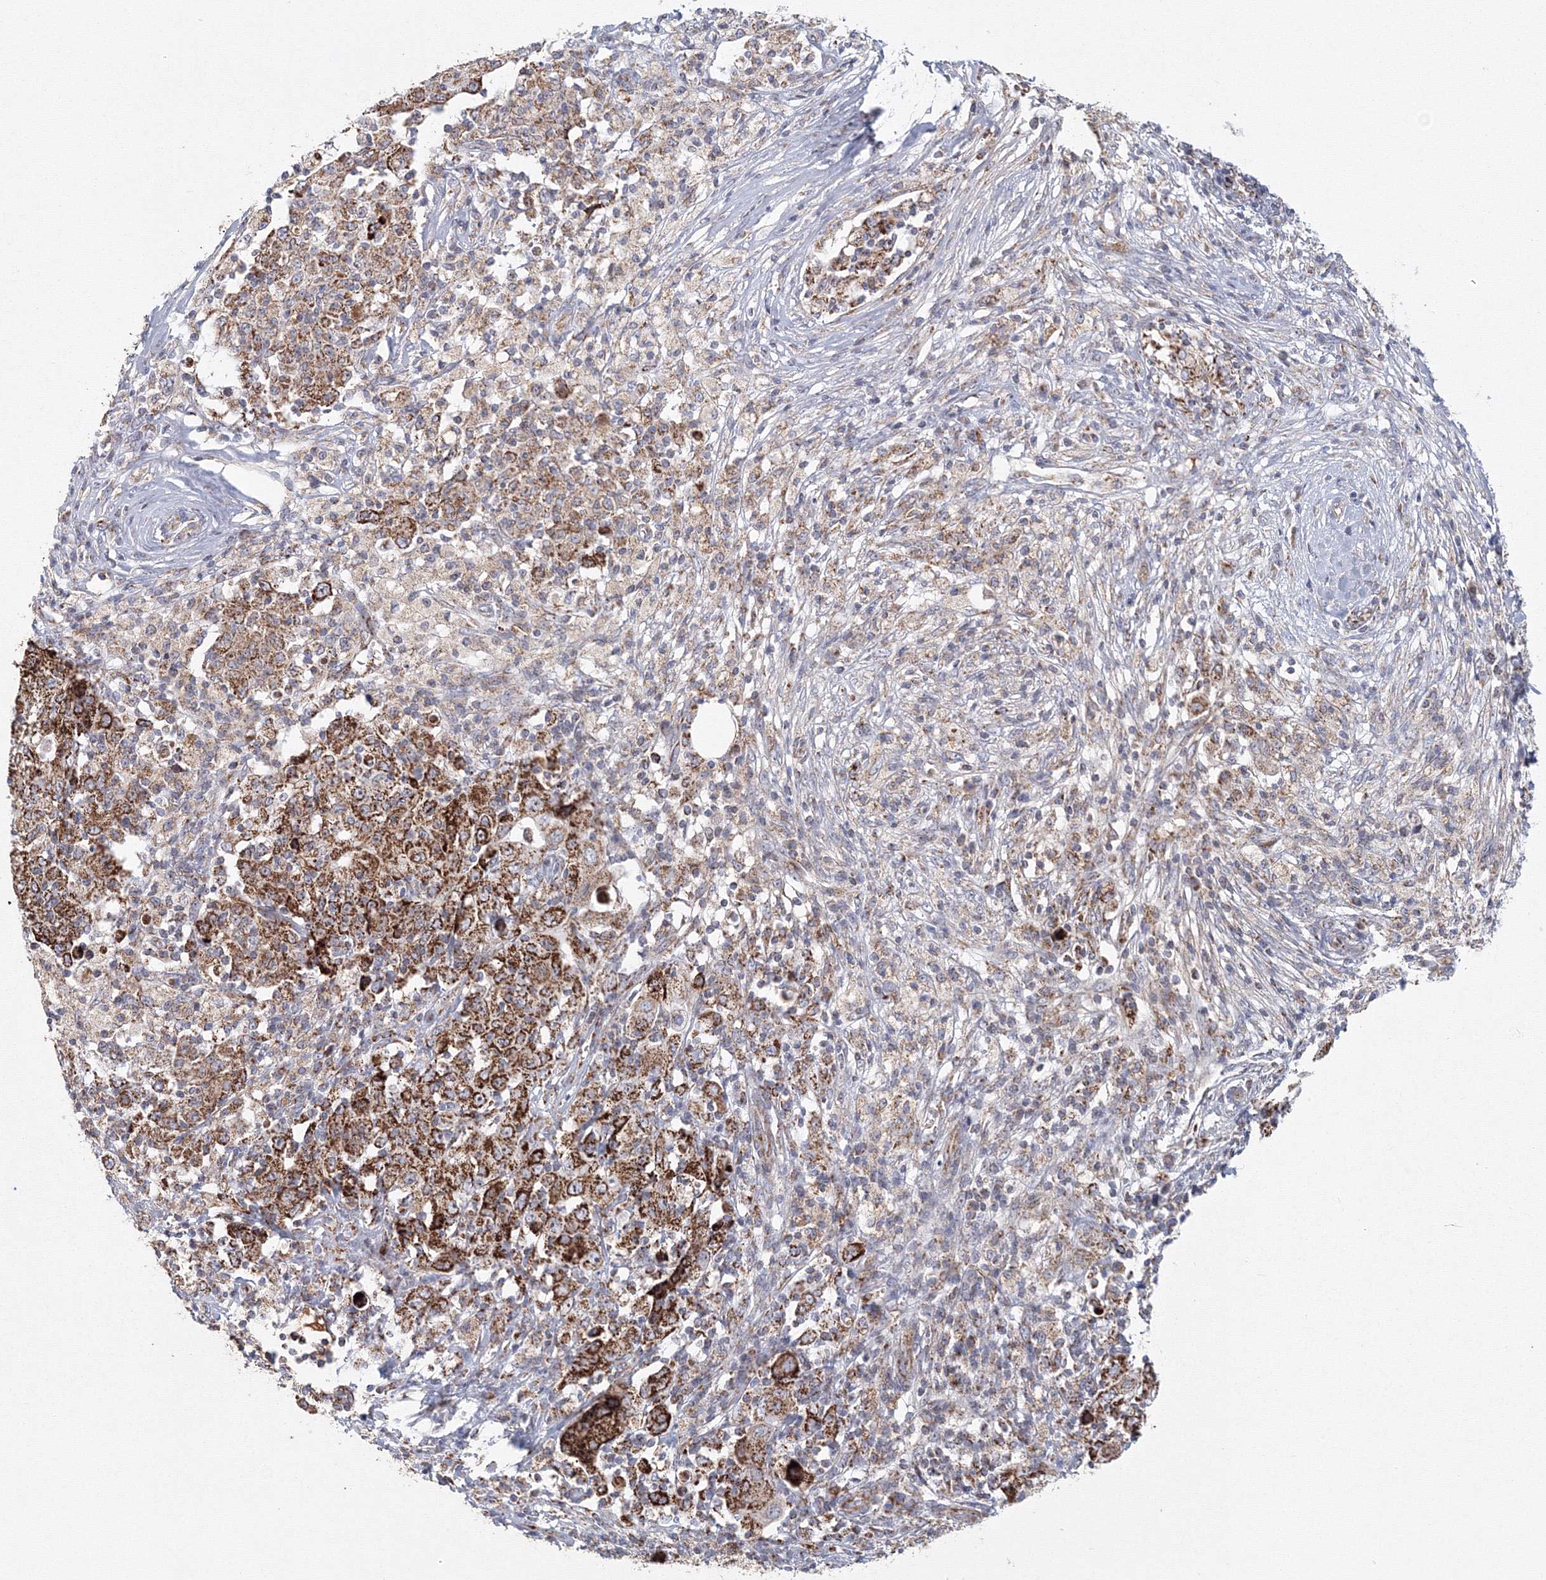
{"staining": {"intensity": "strong", "quantity": ">75%", "location": "cytoplasmic/membranous"}, "tissue": "ovarian cancer", "cell_type": "Tumor cells", "image_type": "cancer", "snomed": [{"axis": "morphology", "description": "Carcinoma, endometroid"}, {"axis": "topography", "description": "Ovary"}], "caption": "Immunohistochemistry (IHC) photomicrograph of endometroid carcinoma (ovarian) stained for a protein (brown), which displays high levels of strong cytoplasmic/membranous expression in approximately >75% of tumor cells.", "gene": "GRPEL1", "patient": {"sex": "female", "age": 42}}